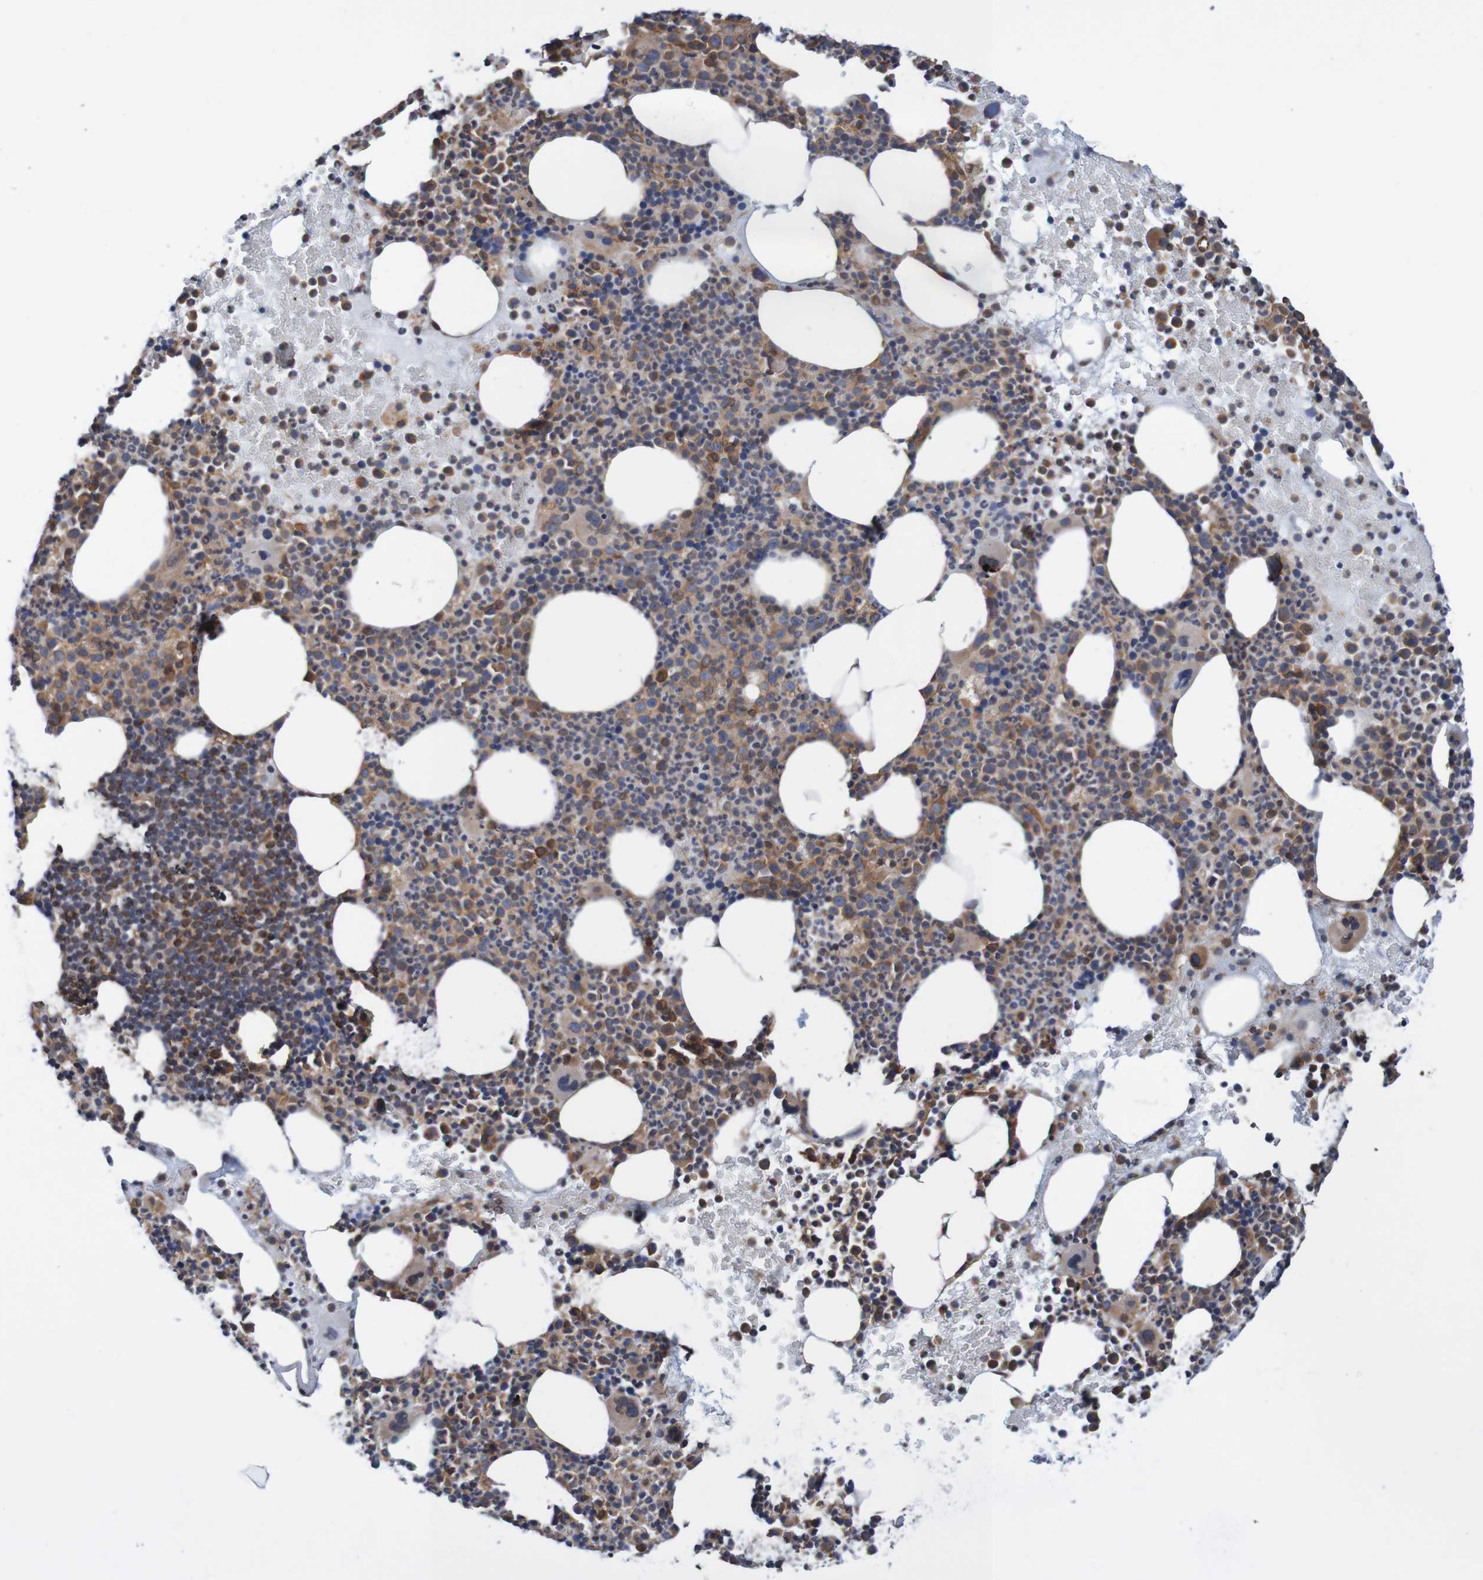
{"staining": {"intensity": "moderate", "quantity": ">75%", "location": "cytoplasmic/membranous"}, "tissue": "bone marrow", "cell_type": "Hematopoietic cells", "image_type": "normal", "snomed": [{"axis": "morphology", "description": "Normal tissue, NOS"}, {"axis": "morphology", "description": "Inflammation, NOS"}, {"axis": "topography", "description": "Bone marrow"}], "caption": "A micrograph showing moderate cytoplasmic/membranous expression in about >75% of hematopoietic cells in normal bone marrow, as visualized by brown immunohistochemical staining.", "gene": "TMEM109", "patient": {"sex": "male", "age": 73}}